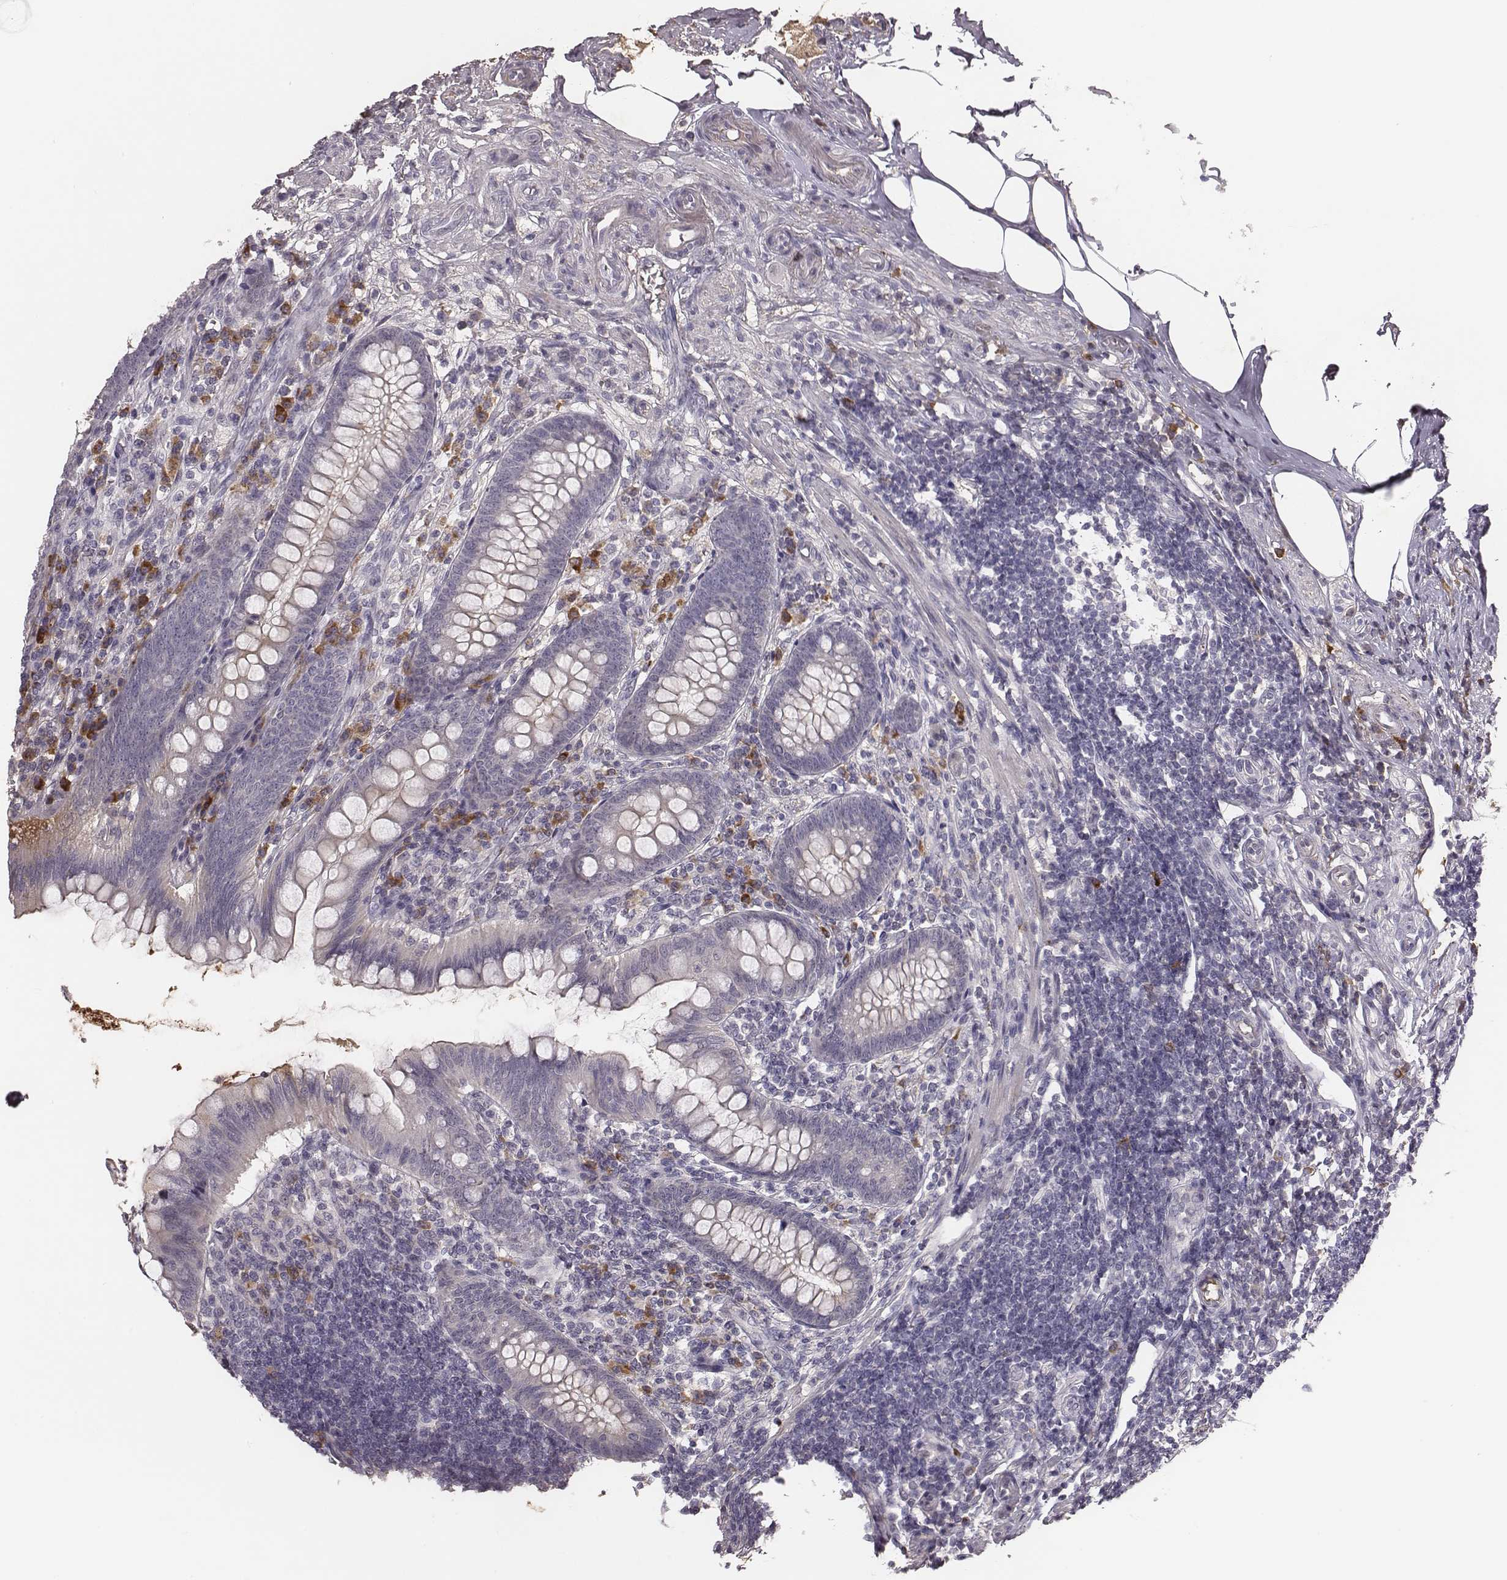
{"staining": {"intensity": "negative", "quantity": "none", "location": "none"}, "tissue": "appendix", "cell_type": "Glandular cells", "image_type": "normal", "snomed": [{"axis": "morphology", "description": "Normal tissue, NOS"}, {"axis": "topography", "description": "Appendix"}], "caption": "This histopathology image is of benign appendix stained with immunohistochemistry (IHC) to label a protein in brown with the nuclei are counter-stained blue. There is no expression in glandular cells. (Brightfield microscopy of DAB (3,3'-diaminobenzidine) immunohistochemistry (IHC) at high magnification).", "gene": "SLC22A6", "patient": {"sex": "female", "age": 57}}